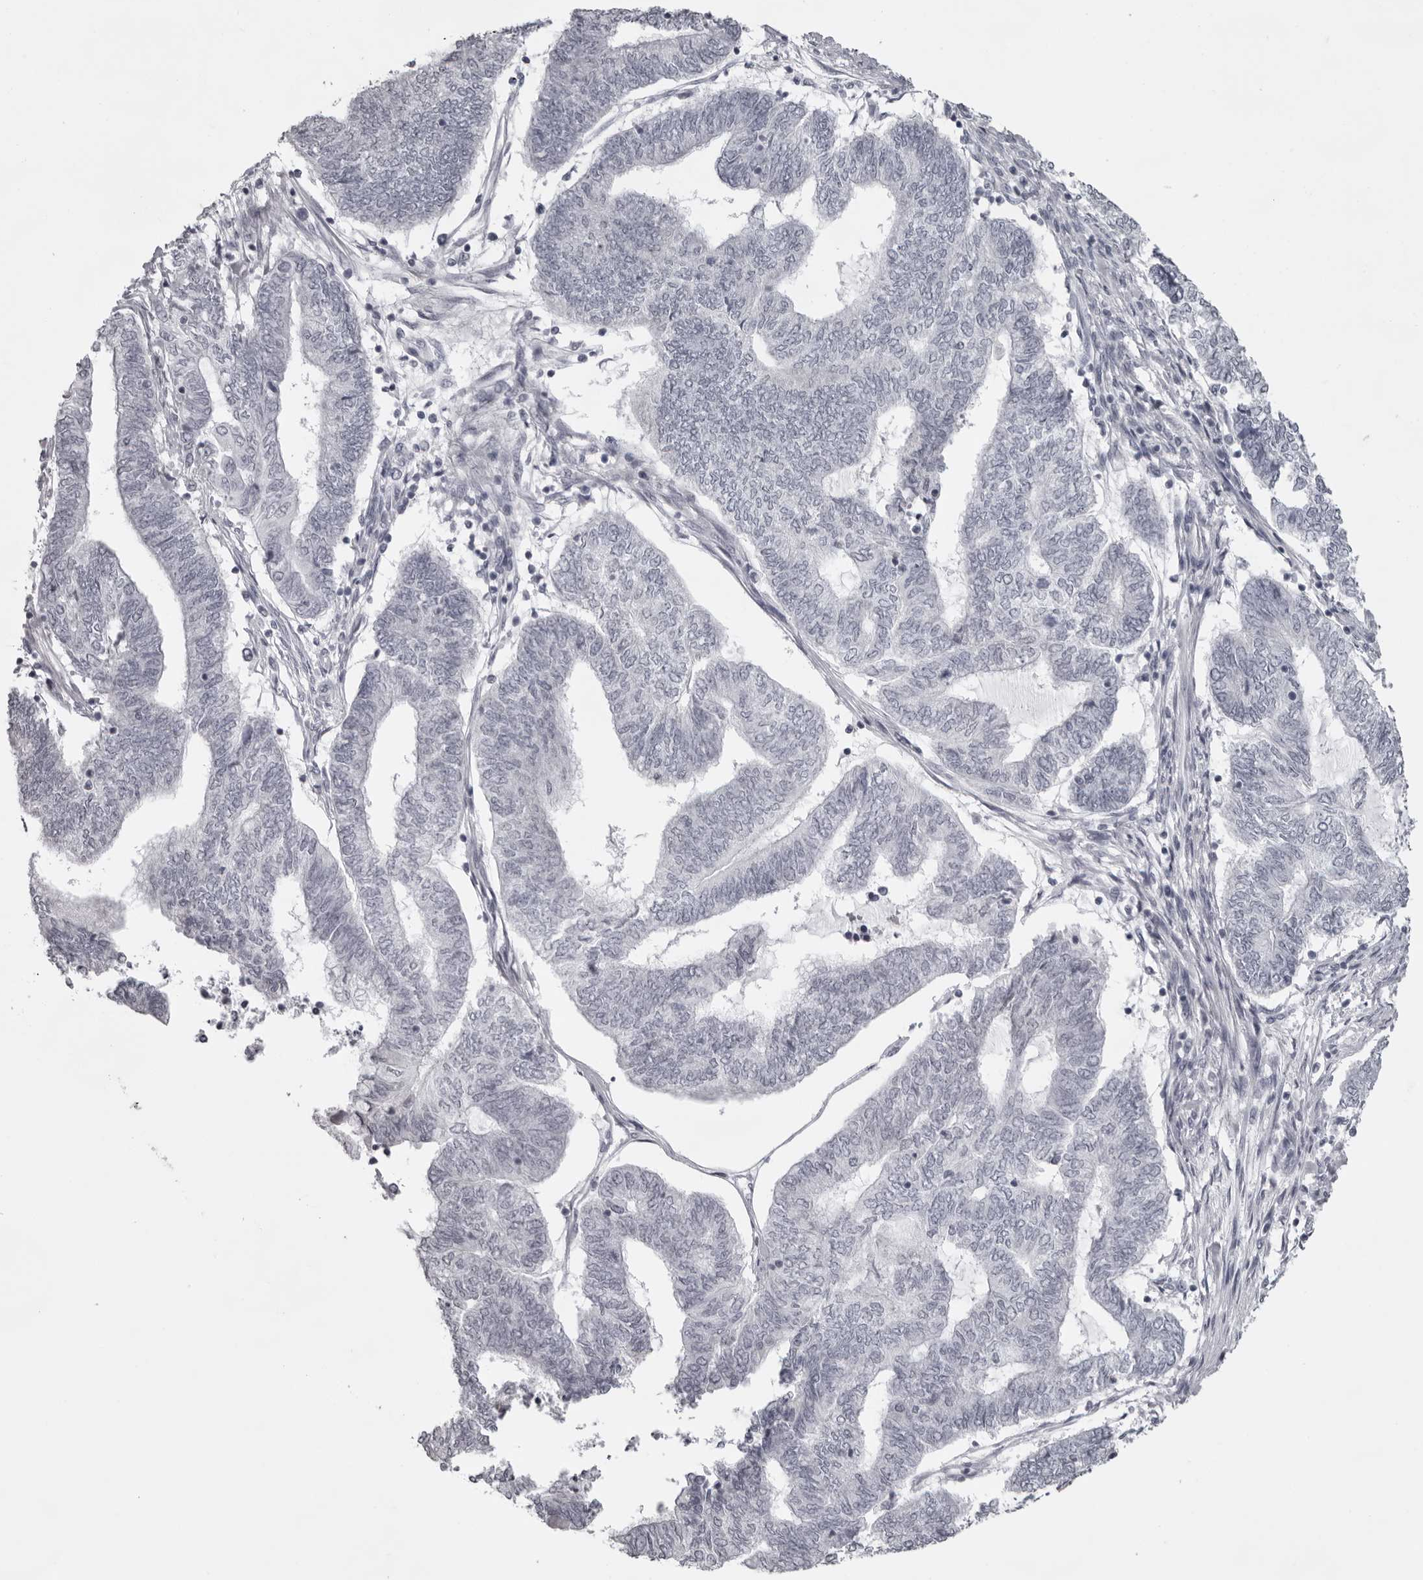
{"staining": {"intensity": "negative", "quantity": "none", "location": "none"}, "tissue": "endometrial cancer", "cell_type": "Tumor cells", "image_type": "cancer", "snomed": [{"axis": "morphology", "description": "Adenocarcinoma, NOS"}, {"axis": "topography", "description": "Uterus"}, {"axis": "topography", "description": "Endometrium"}], "caption": "The immunohistochemistry micrograph has no significant positivity in tumor cells of endometrial adenocarcinoma tissue.", "gene": "NUDT18", "patient": {"sex": "female", "age": 70}}